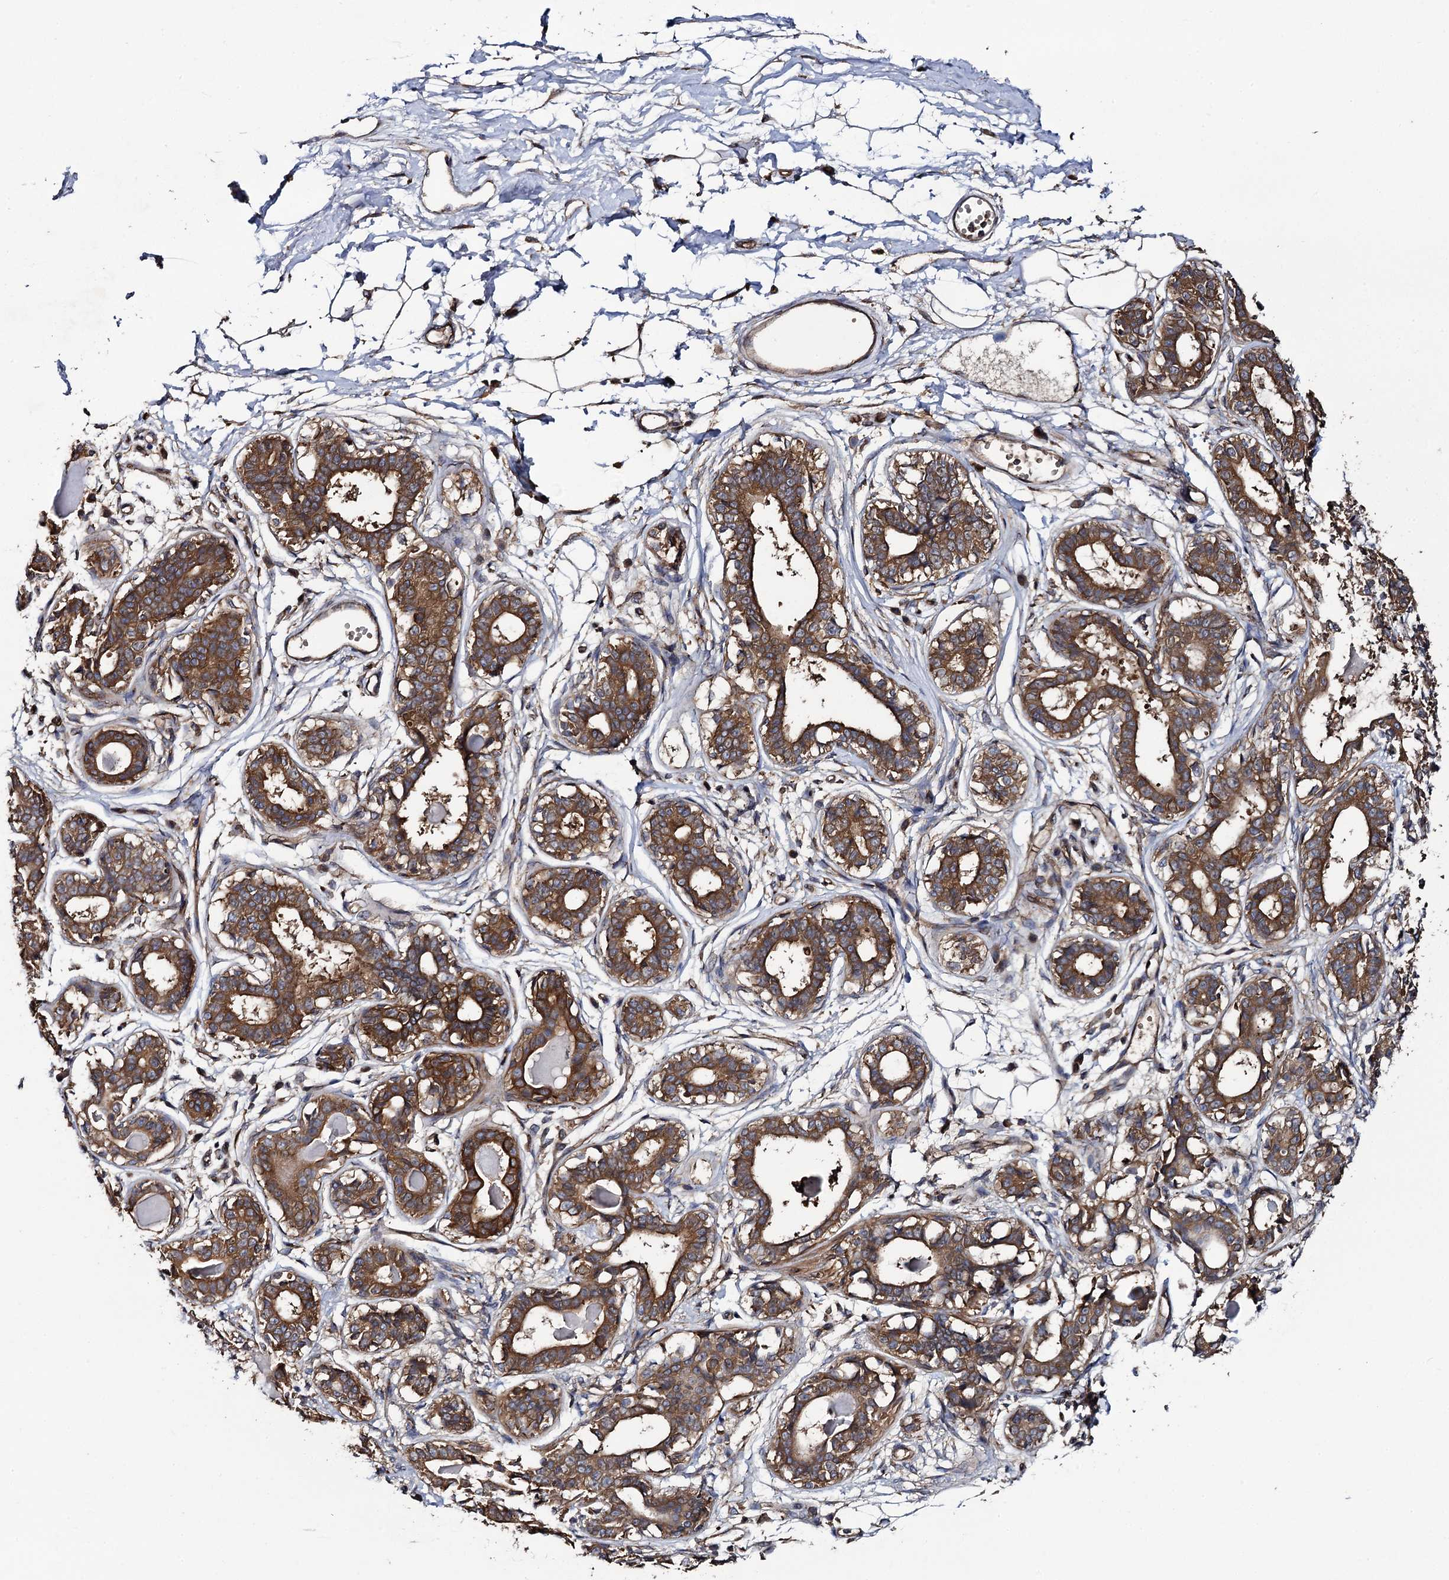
{"staining": {"intensity": "moderate", "quantity": ">75%", "location": "cytoplasmic/membranous"}, "tissue": "breast", "cell_type": "Adipocytes", "image_type": "normal", "snomed": [{"axis": "morphology", "description": "Normal tissue, NOS"}, {"axis": "topography", "description": "Breast"}], "caption": "Moderate cytoplasmic/membranous positivity for a protein is identified in about >75% of adipocytes of unremarkable breast using immunohistochemistry (IHC).", "gene": "TTC23", "patient": {"sex": "female", "age": 45}}